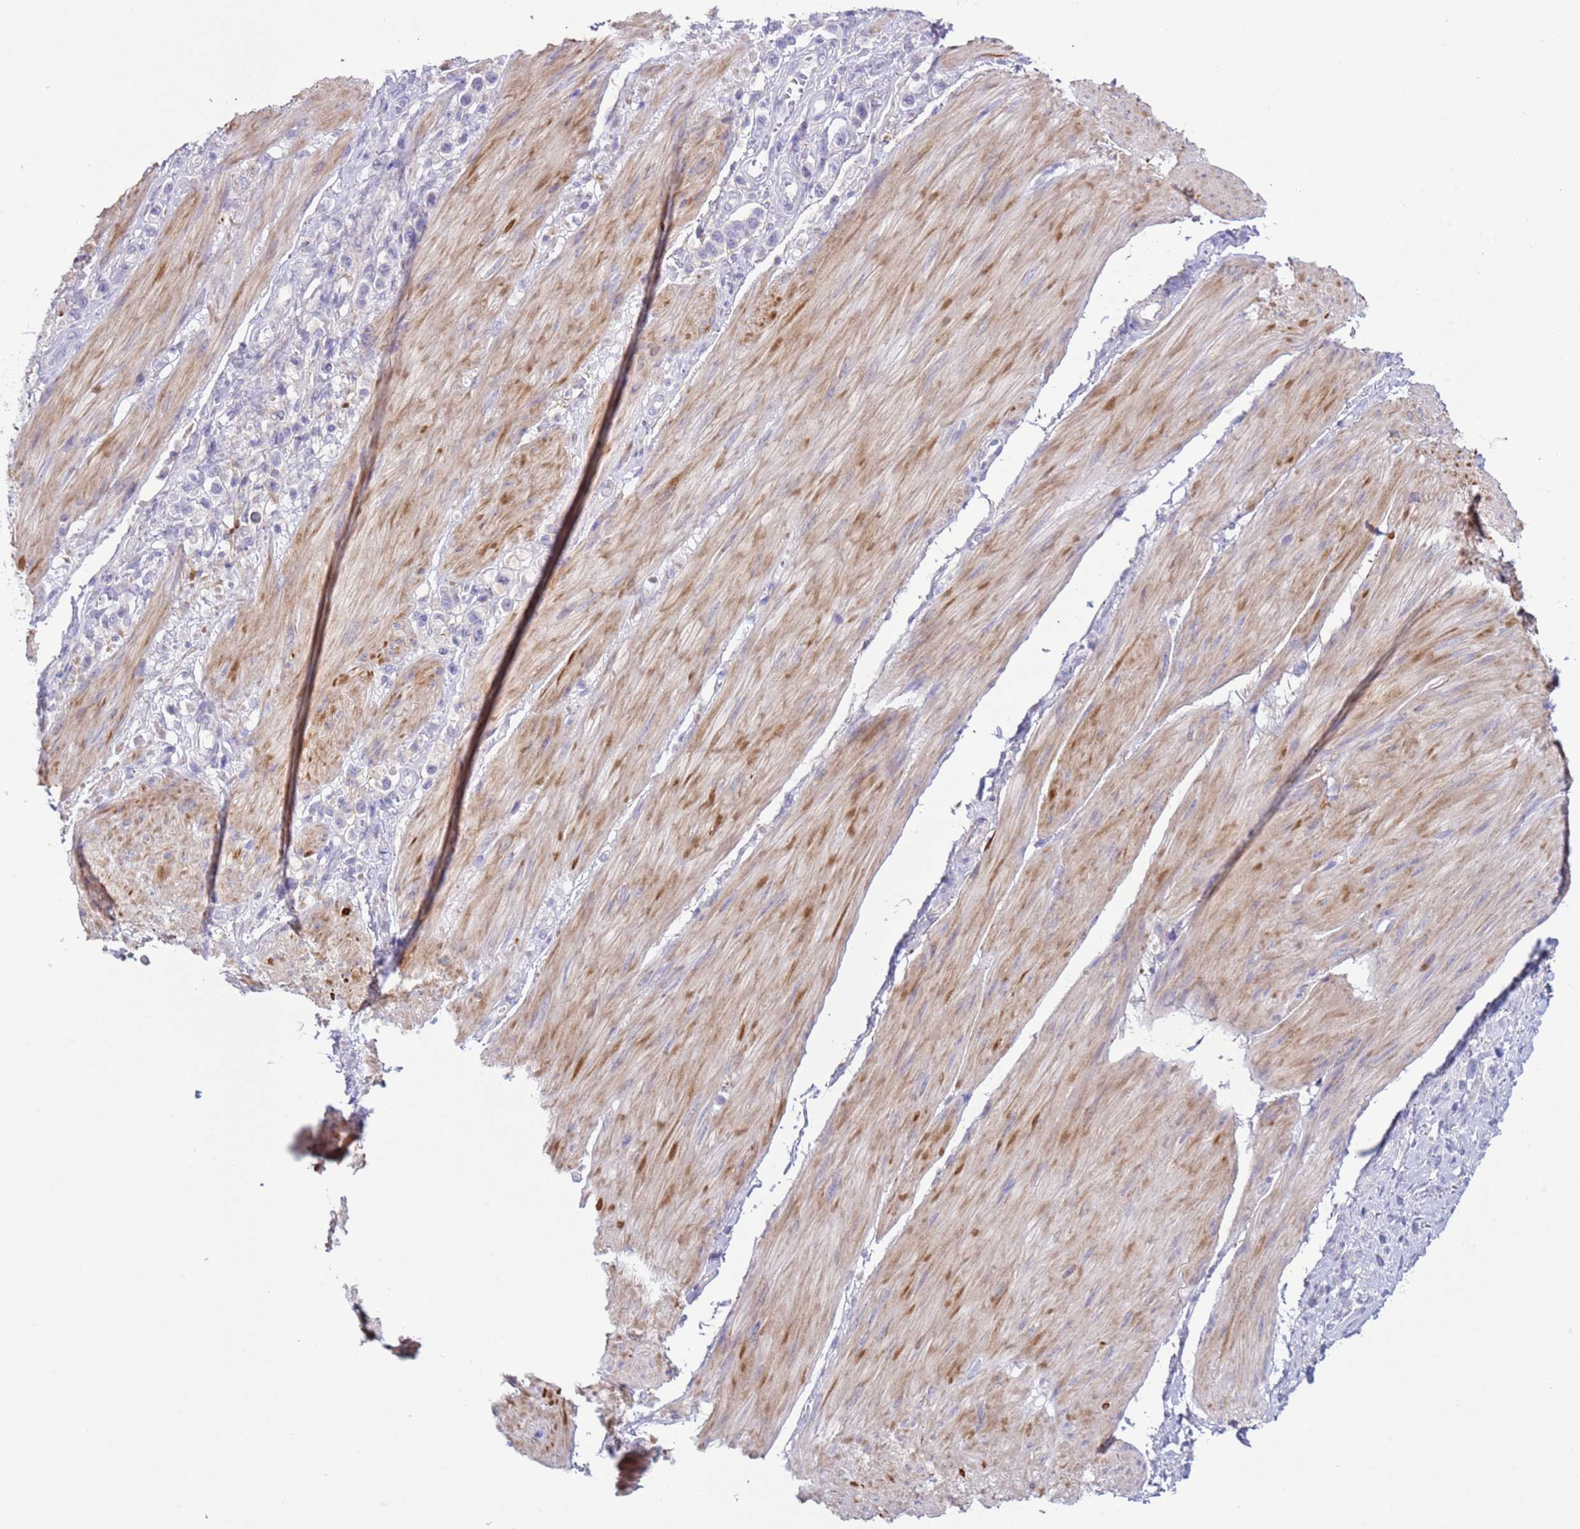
{"staining": {"intensity": "negative", "quantity": "none", "location": "none"}, "tissue": "stomach cancer", "cell_type": "Tumor cells", "image_type": "cancer", "snomed": [{"axis": "morphology", "description": "Adenocarcinoma, NOS"}, {"axis": "topography", "description": "Stomach"}], "caption": "Immunohistochemistry (IHC) micrograph of adenocarcinoma (stomach) stained for a protein (brown), which displays no staining in tumor cells.", "gene": "NPAP1", "patient": {"sex": "female", "age": 65}}